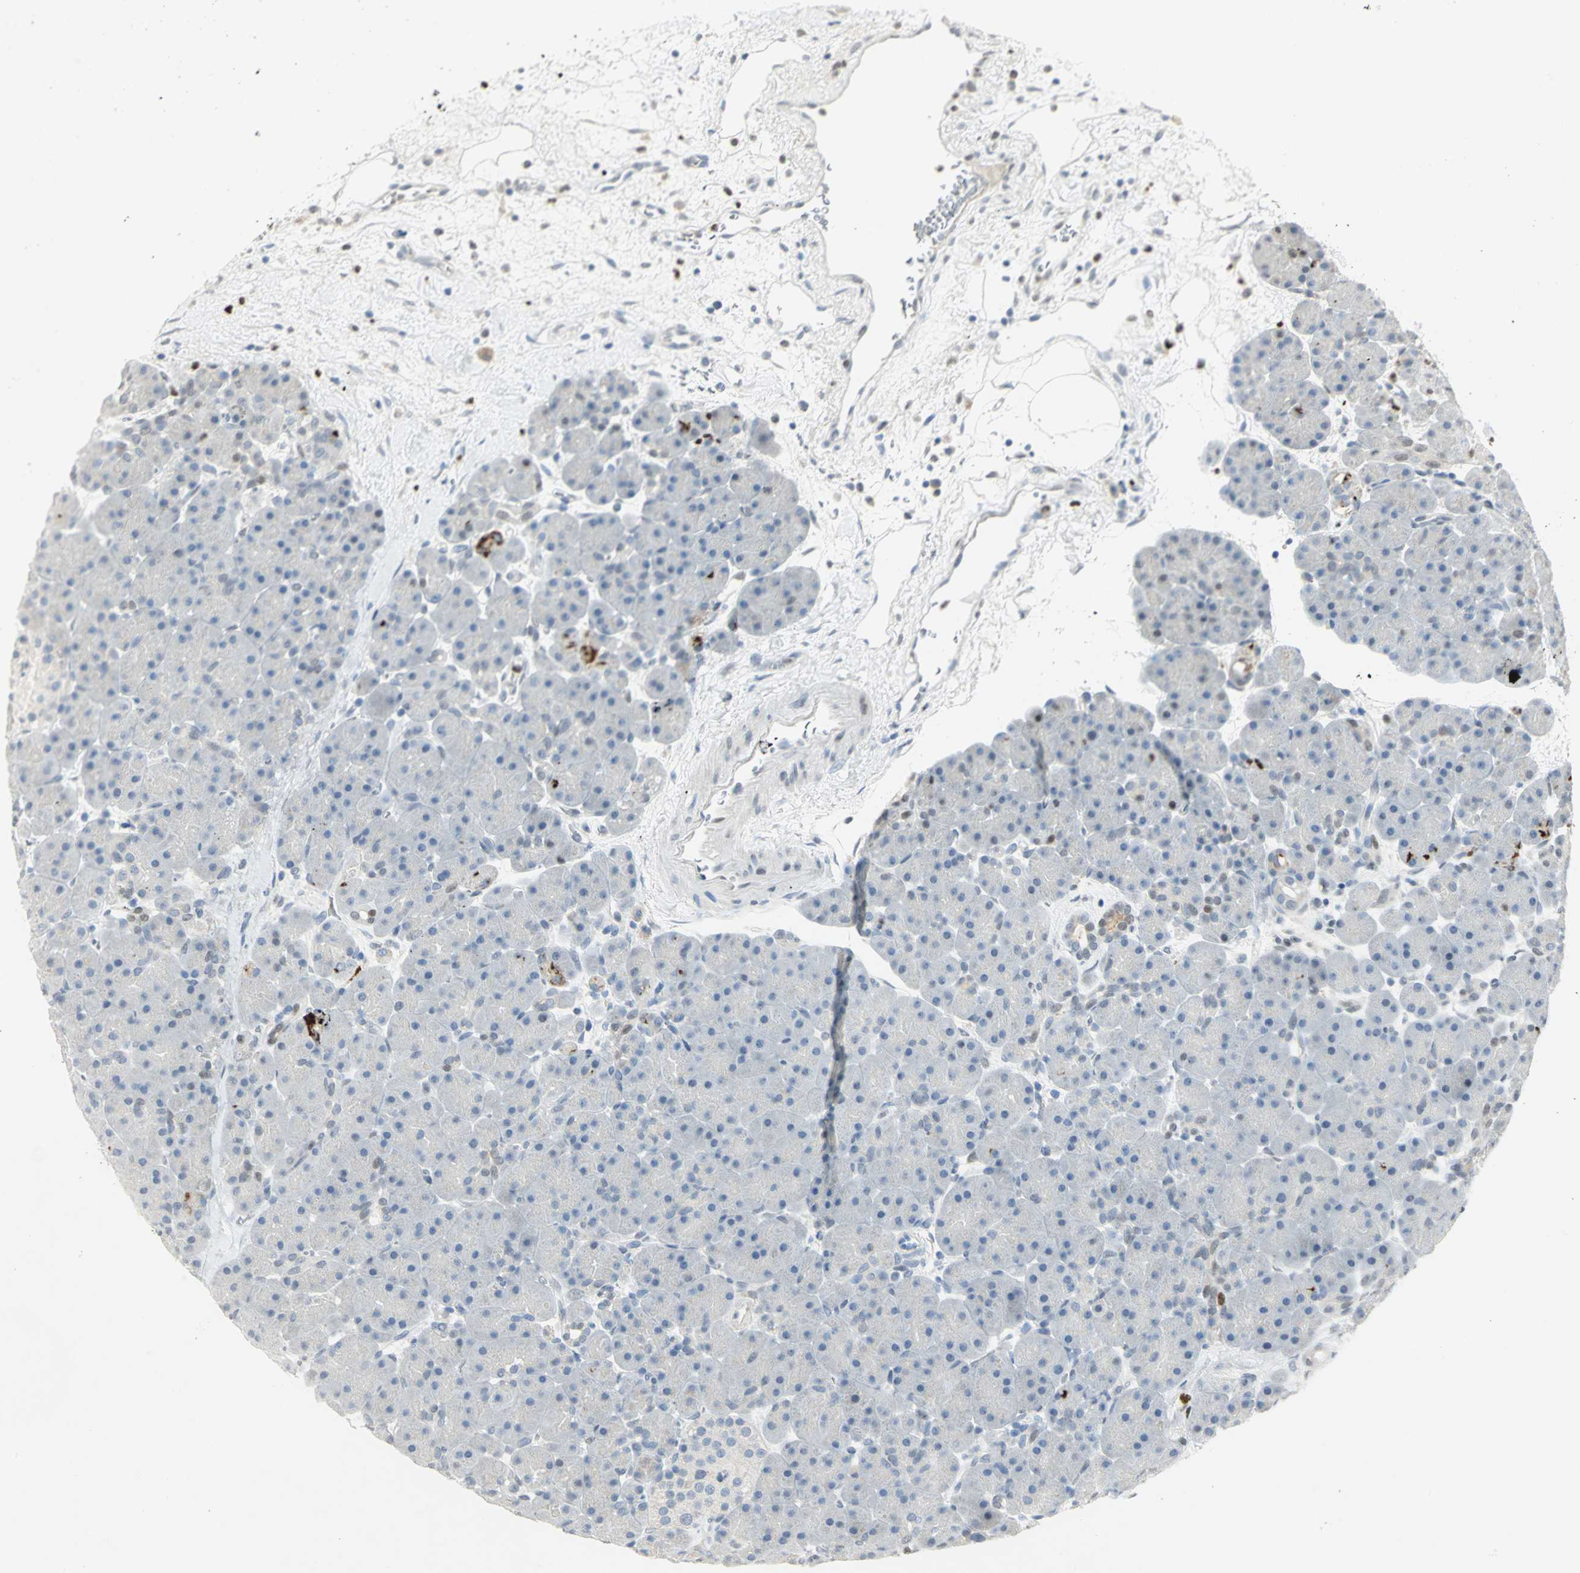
{"staining": {"intensity": "negative", "quantity": "none", "location": "none"}, "tissue": "pancreas", "cell_type": "Exocrine glandular cells", "image_type": "normal", "snomed": [{"axis": "morphology", "description": "Normal tissue, NOS"}, {"axis": "topography", "description": "Pancreas"}], "caption": "Exocrine glandular cells show no significant positivity in benign pancreas.", "gene": "BCL6", "patient": {"sex": "male", "age": 66}}